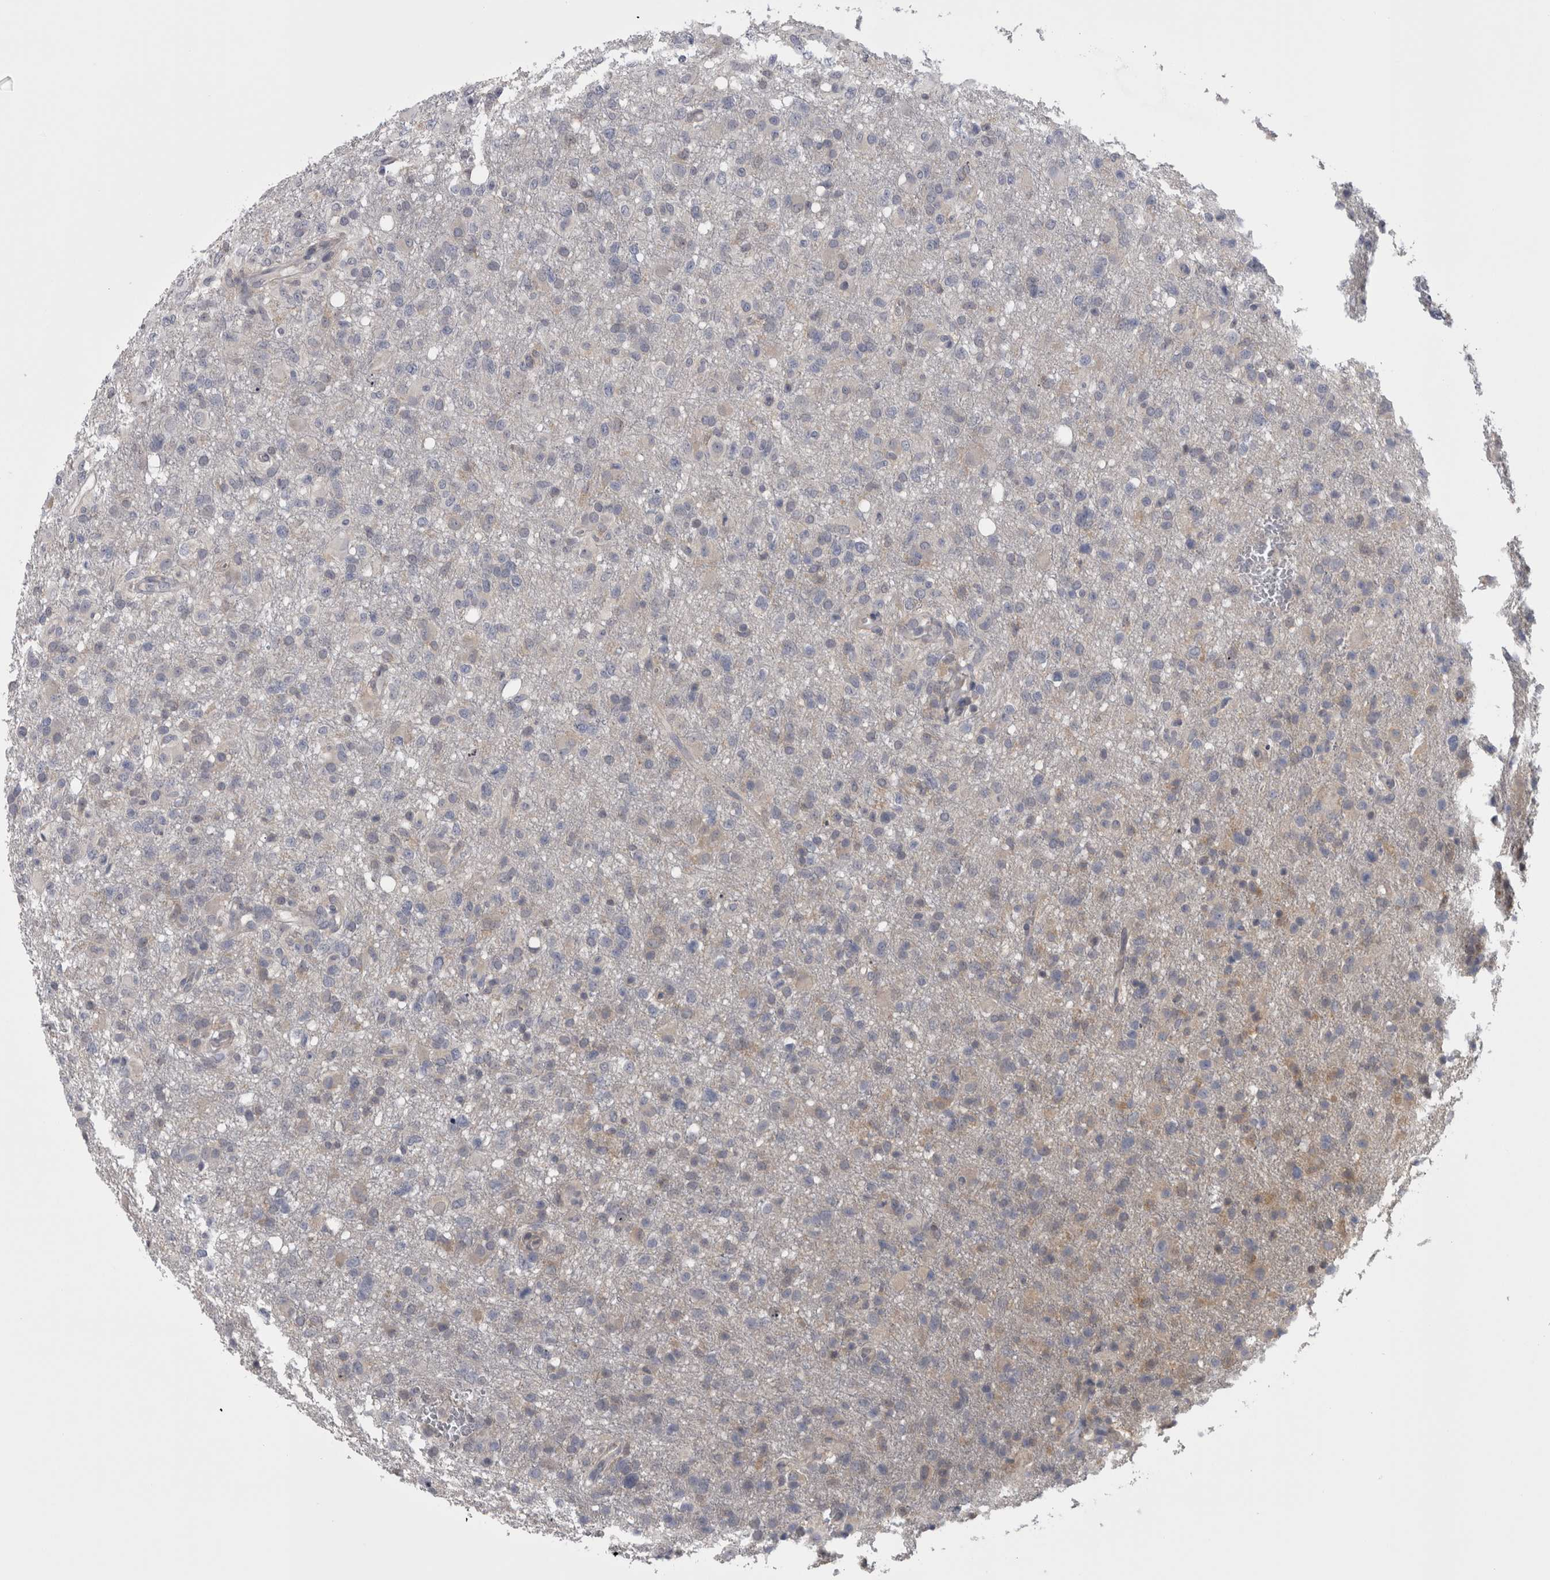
{"staining": {"intensity": "negative", "quantity": "none", "location": "none"}, "tissue": "glioma", "cell_type": "Tumor cells", "image_type": "cancer", "snomed": [{"axis": "morphology", "description": "Glioma, malignant, High grade"}, {"axis": "topography", "description": "Brain"}], "caption": "Tumor cells are negative for protein expression in human high-grade glioma (malignant).", "gene": "APRT", "patient": {"sex": "female", "age": 57}}